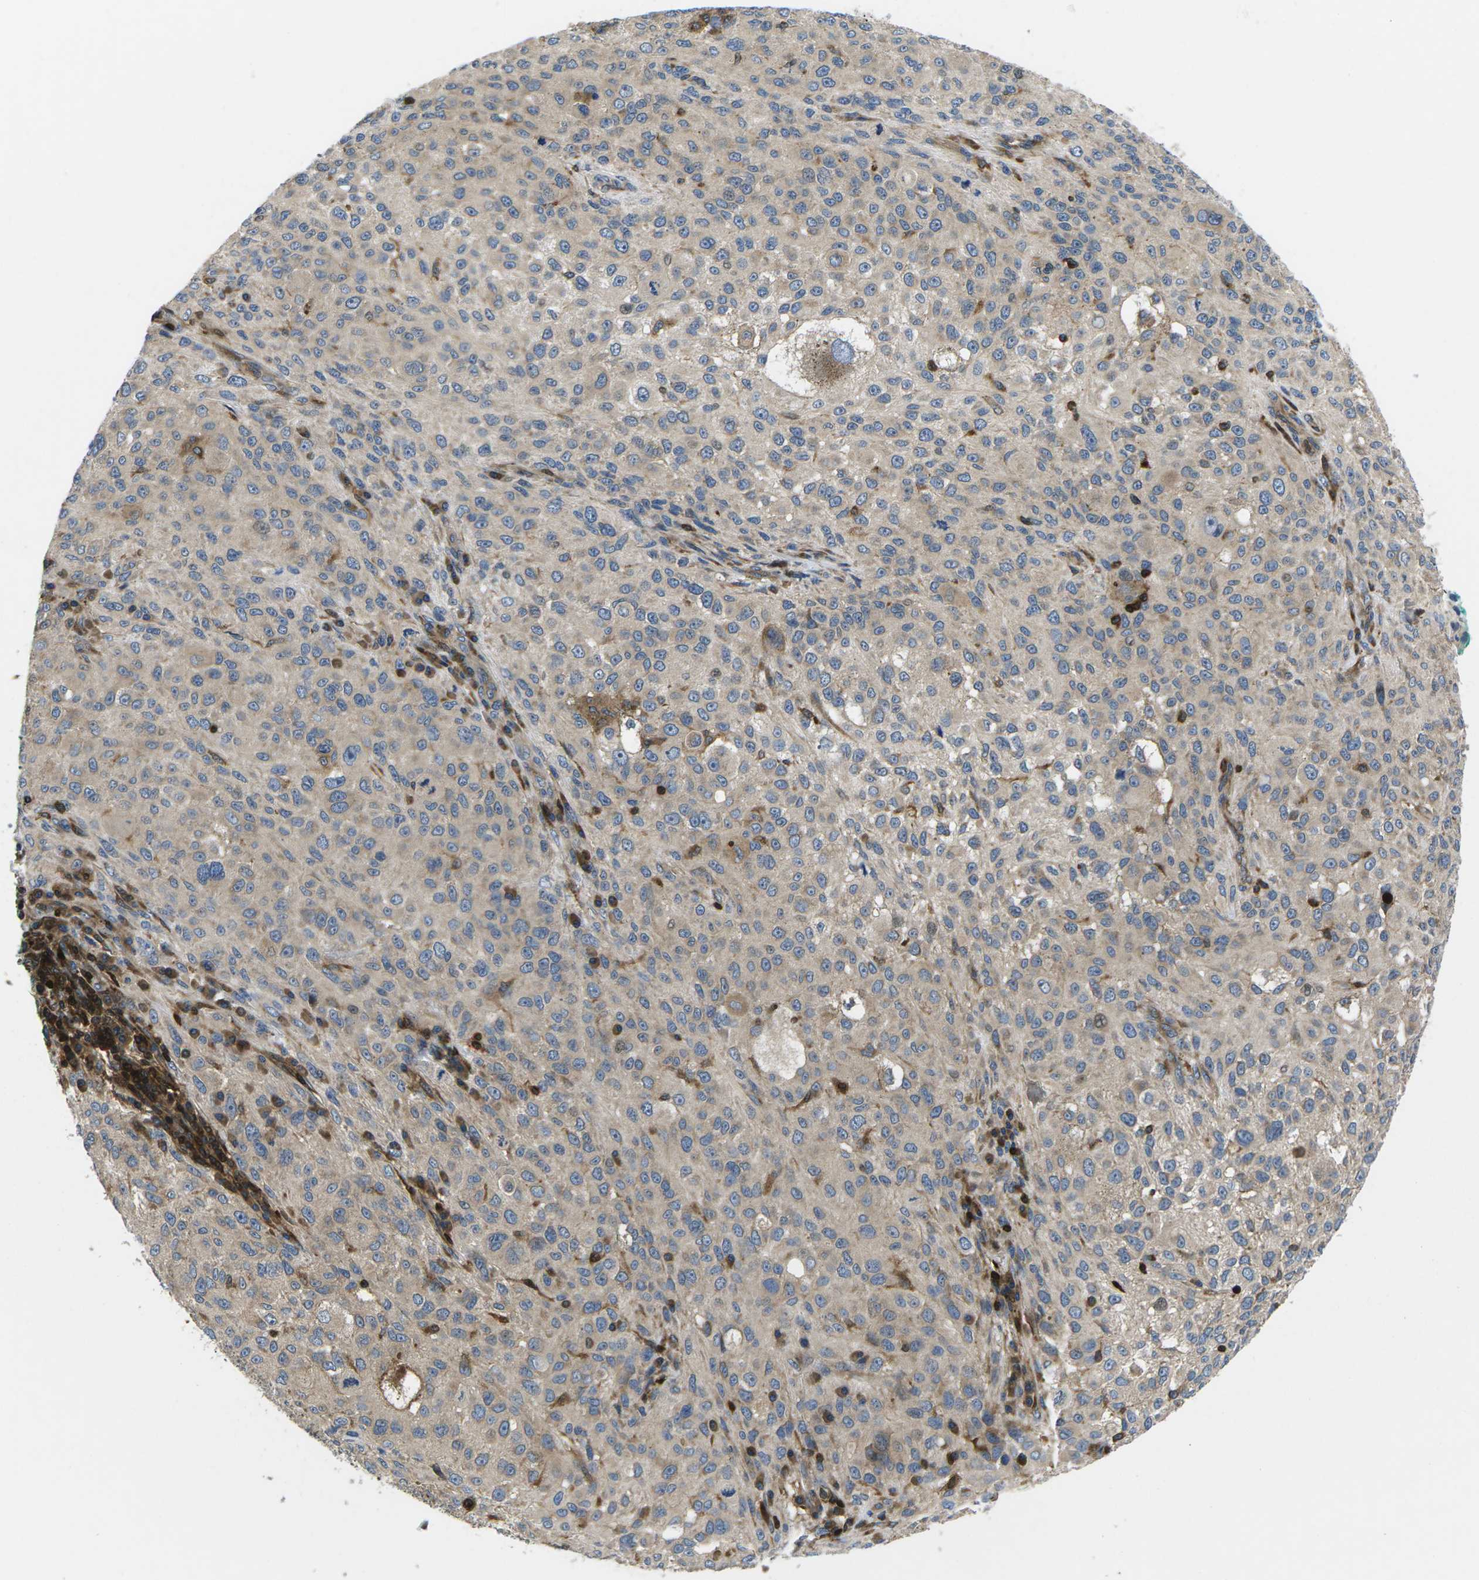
{"staining": {"intensity": "weak", "quantity": ">75%", "location": "cytoplasmic/membranous"}, "tissue": "melanoma", "cell_type": "Tumor cells", "image_type": "cancer", "snomed": [{"axis": "morphology", "description": "Necrosis, NOS"}, {"axis": "morphology", "description": "Malignant melanoma, NOS"}, {"axis": "topography", "description": "Skin"}], "caption": "IHC of malignant melanoma shows low levels of weak cytoplasmic/membranous staining in approximately >75% of tumor cells.", "gene": "PLCE1", "patient": {"sex": "female", "age": 87}}